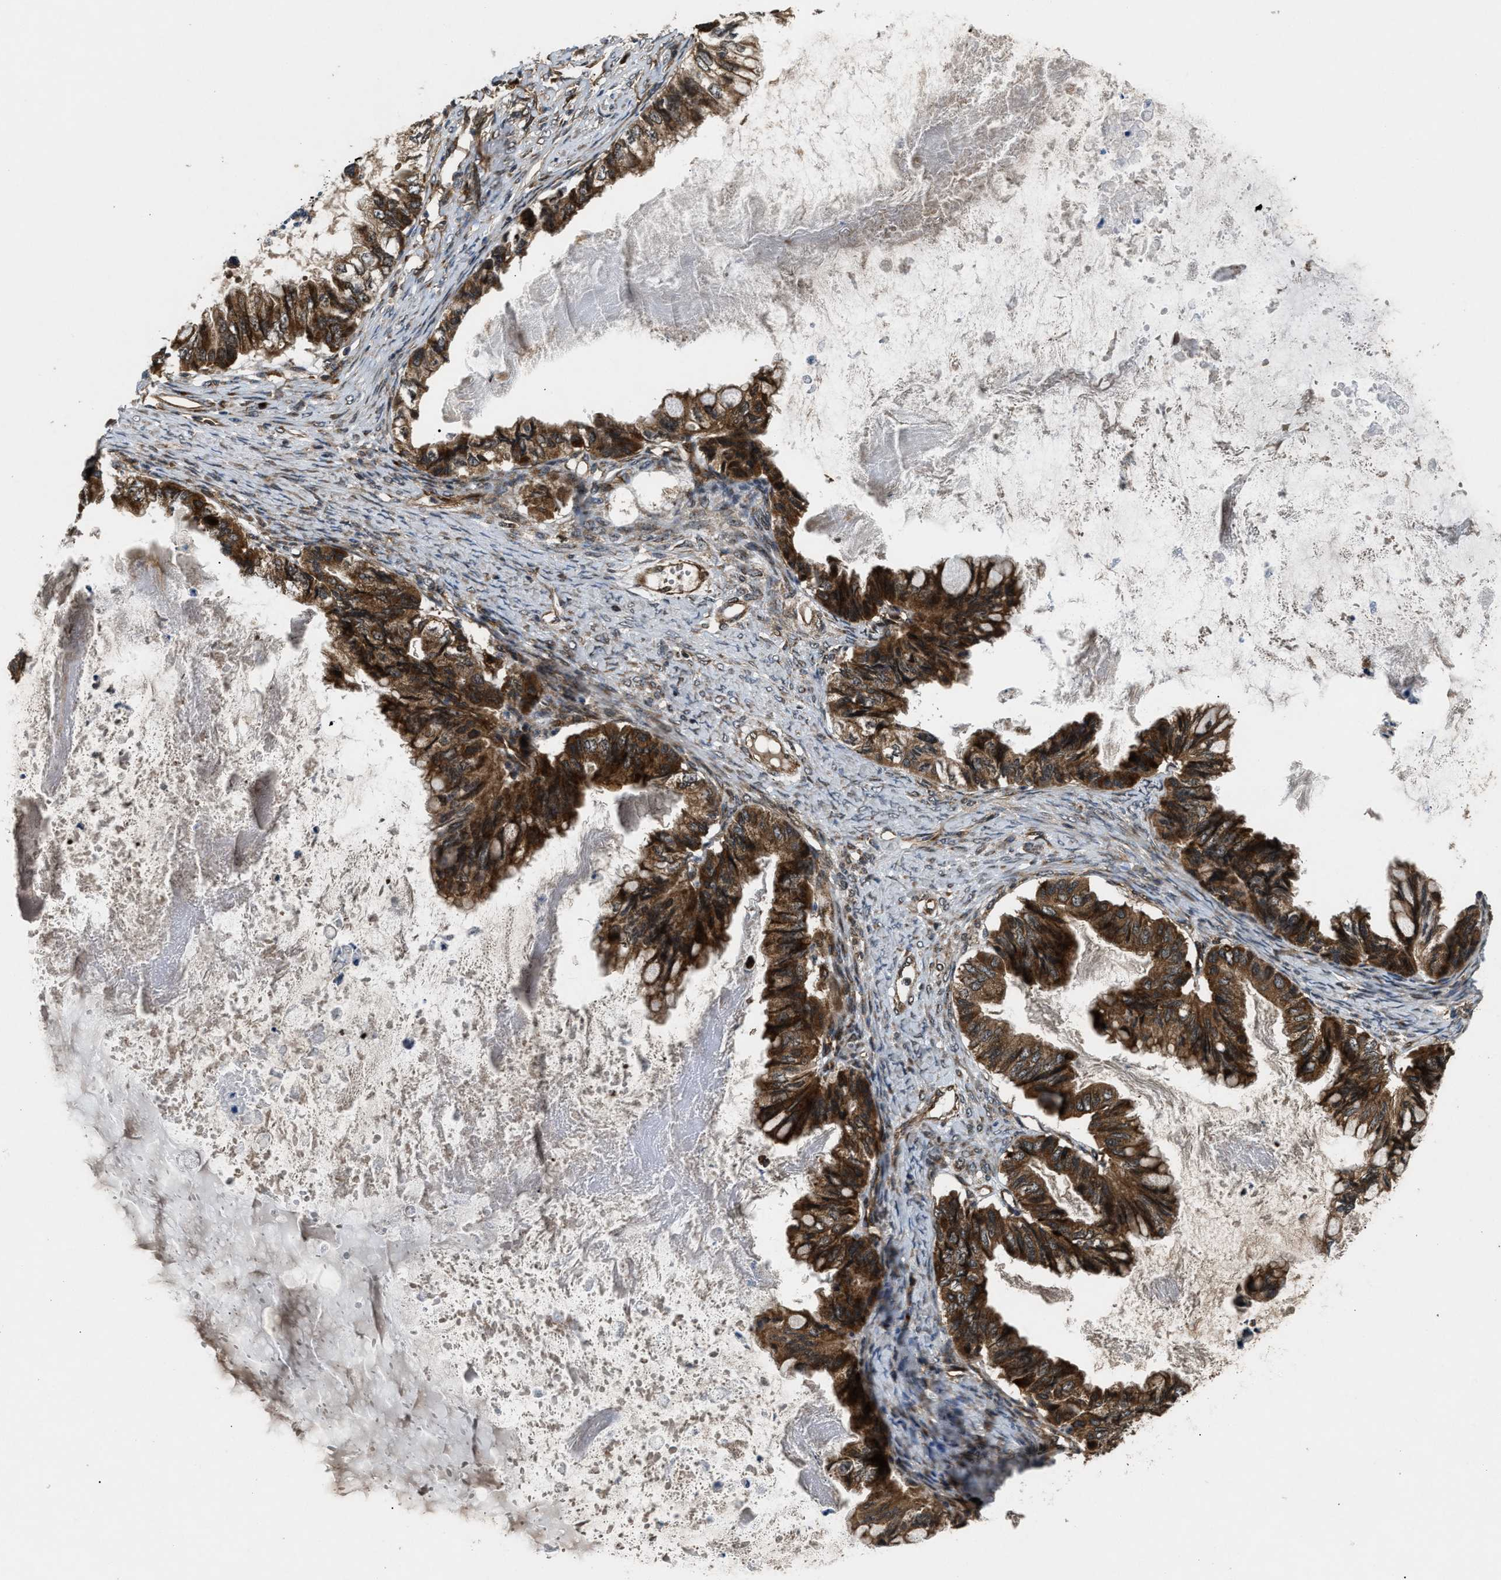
{"staining": {"intensity": "strong", "quantity": ">75%", "location": "cytoplasmic/membranous"}, "tissue": "ovarian cancer", "cell_type": "Tumor cells", "image_type": "cancer", "snomed": [{"axis": "morphology", "description": "Cystadenocarcinoma, mucinous, NOS"}, {"axis": "topography", "description": "Ovary"}], "caption": "Brown immunohistochemical staining in human ovarian cancer (mucinous cystadenocarcinoma) shows strong cytoplasmic/membranous expression in approximately >75% of tumor cells. The protein is stained brown, and the nuclei are stained in blue (DAB (3,3'-diaminobenzidine) IHC with brightfield microscopy, high magnification).", "gene": "PNPLA8", "patient": {"sex": "female", "age": 80}}